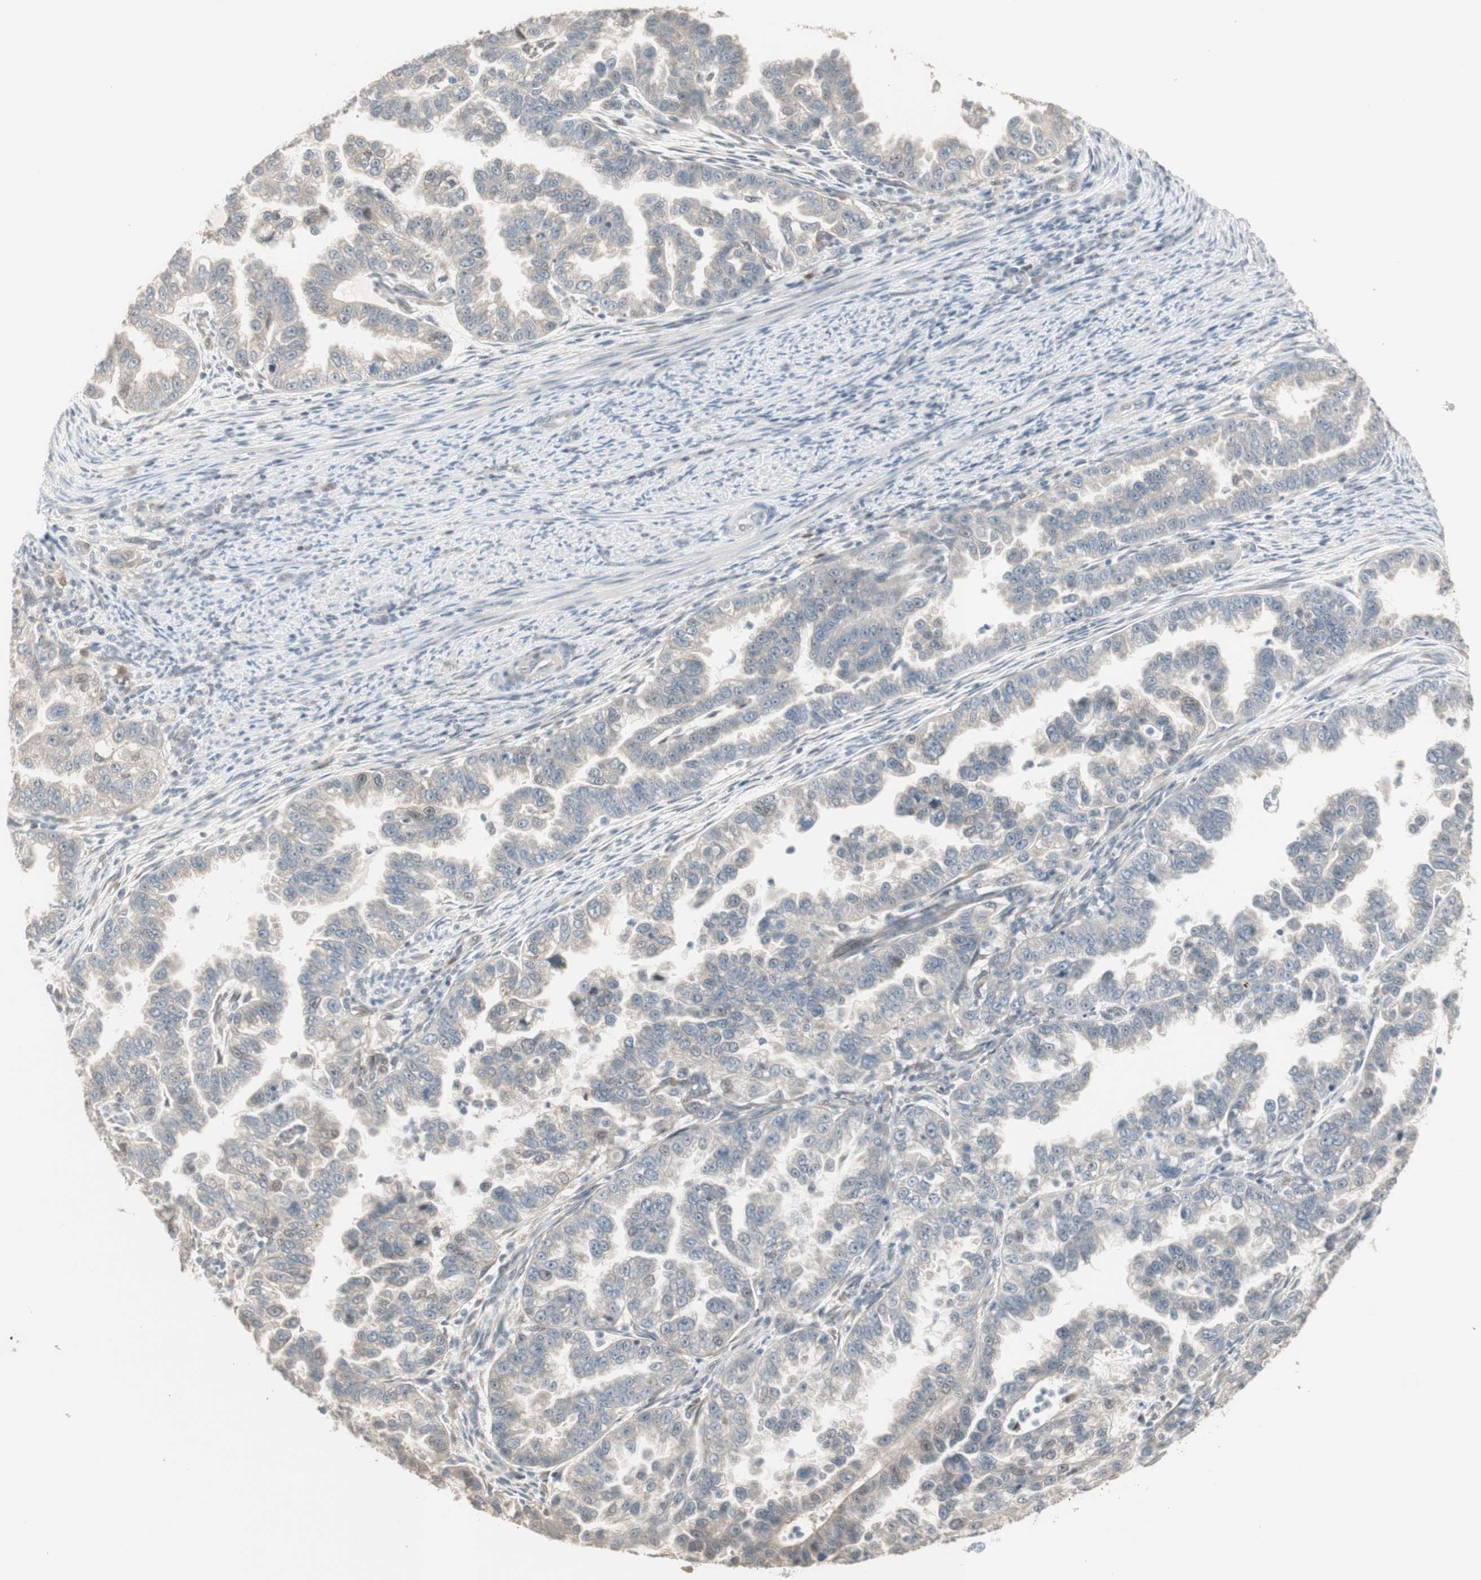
{"staining": {"intensity": "moderate", "quantity": ">75%", "location": "cytoplasmic/membranous,nuclear"}, "tissue": "endometrial cancer", "cell_type": "Tumor cells", "image_type": "cancer", "snomed": [{"axis": "morphology", "description": "Adenocarcinoma, NOS"}, {"axis": "topography", "description": "Endometrium"}], "caption": "About >75% of tumor cells in endometrial cancer show moderate cytoplasmic/membranous and nuclear protein expression as visualized by brown immunohistochemical staining.", "gene": "PDZK1", "patient": {"sex": "female", "age": 85}}